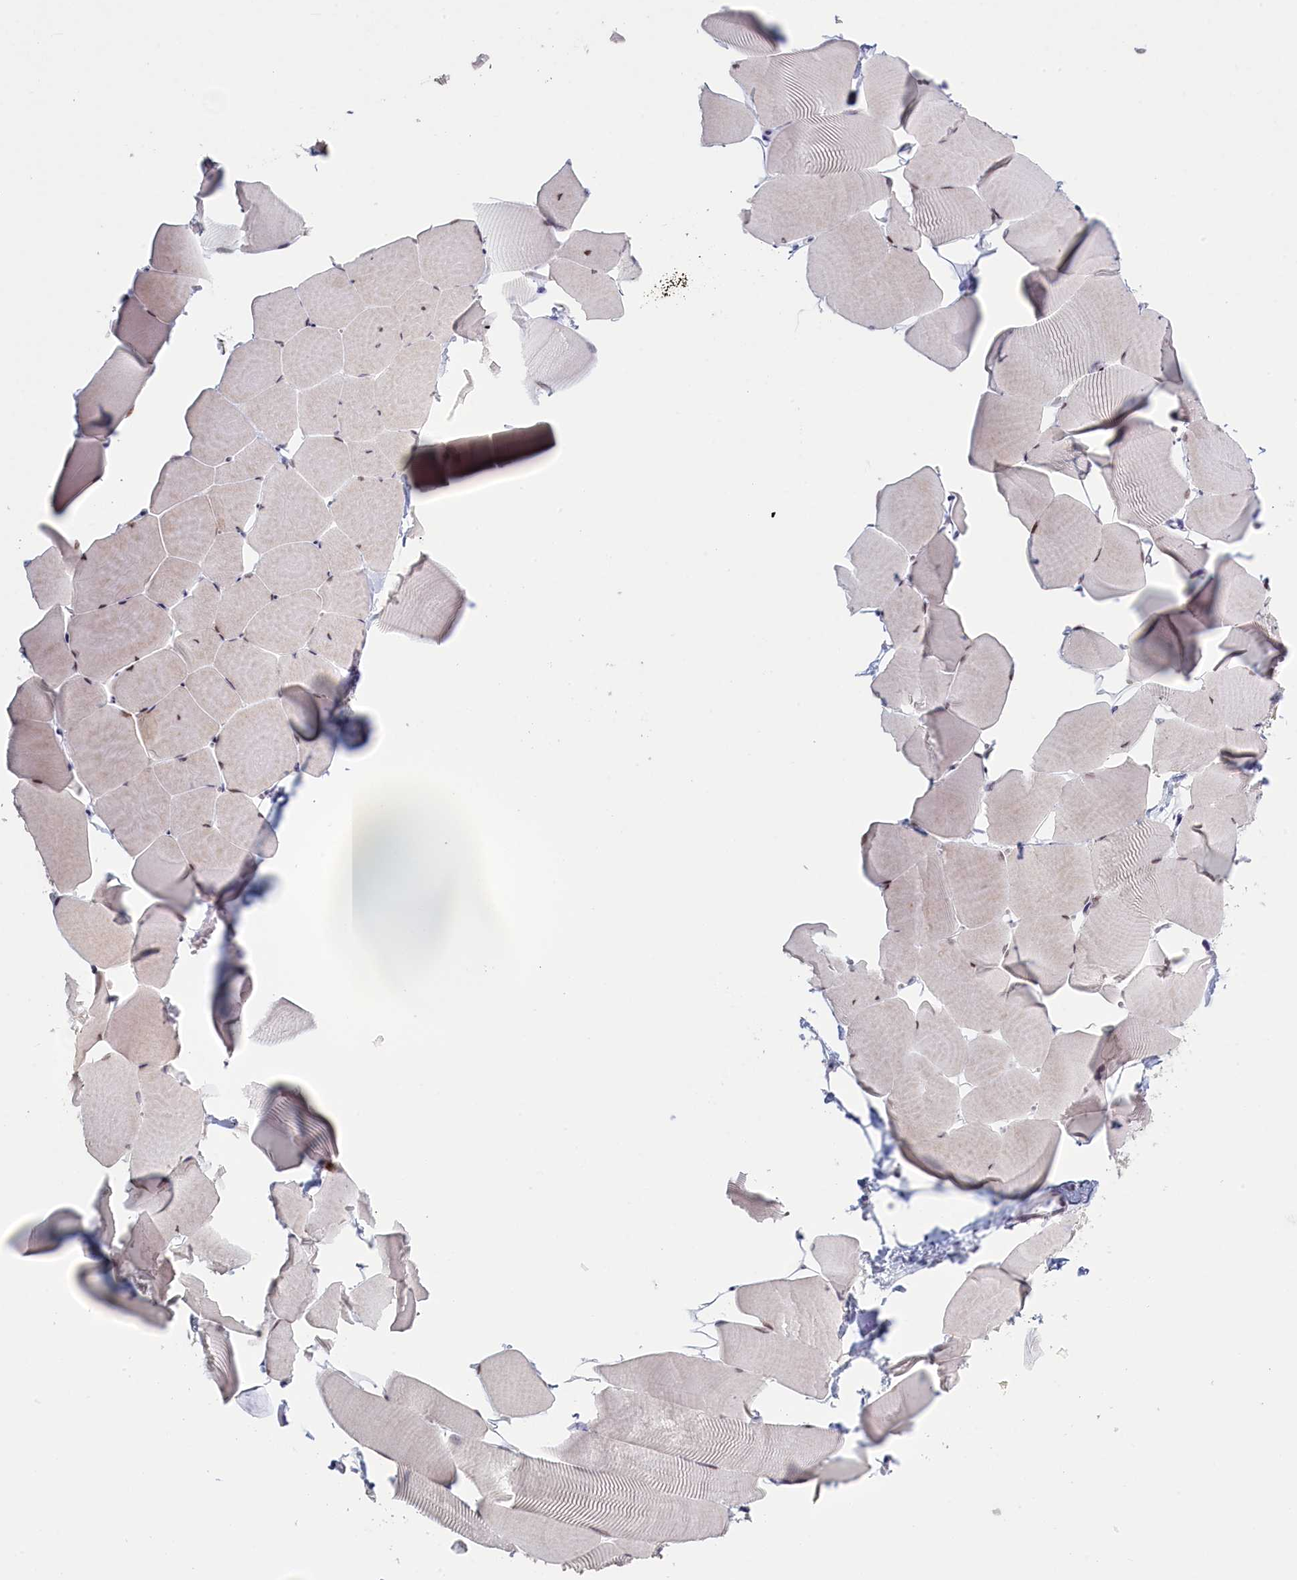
{"staining": {"intensity": "moderate", "quantity": "25%-75%", "location": "nuclear"}, "tissue": "skeletal muscle", "cell_type": "Myocytes", "image_type": "normal", "snomed": [{"axis": "morphology", "description": "Normal tissue, NOS"}, {"axis": "topography", "description": "Skeletal muscle"}], "caption": "Immunohistochemical staining of benign skeletal muscle displays moderate nuclear protein positivity in approximately 25%-75% of myocytes. (DAB = brown stain, brightfield microscopy at high magnification).", "gene": "ATF7IP2", "patient": {"sex": "male", "age": 25}}